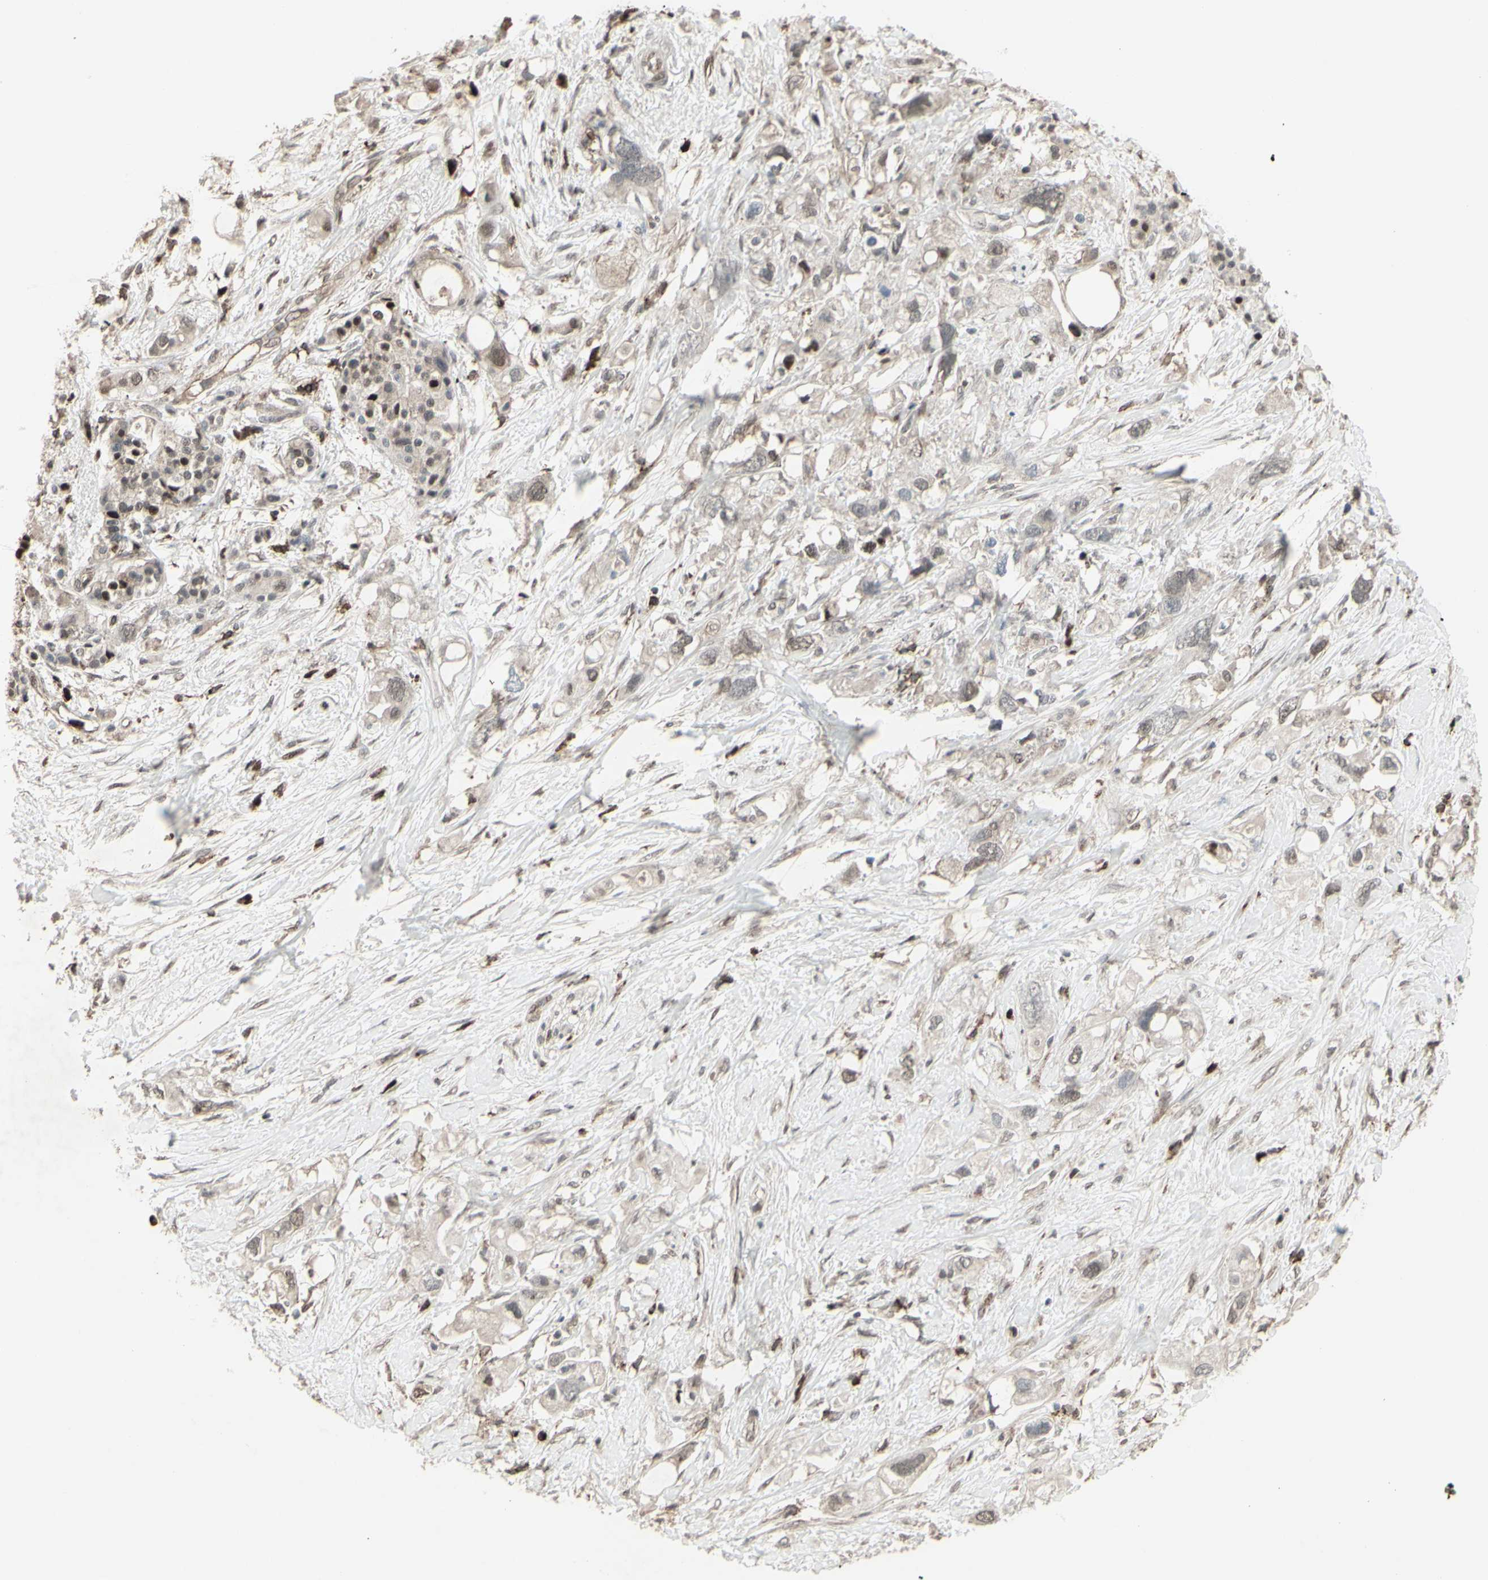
{"staining": {"intensity": "weak", "quantity": ">75%", "location": "cytoplasmic/membranous"}, "tissue": "pancreatic cancer", "cell_type": "Tumor cells", "image_type": "cancer", "snomed": [{"axis": "morphology", "description": "Adenocarcinoma, NOS"}, {"axis": "topography", "description": "Pancreas"}], "caption": "Immunohistochemistry (IHC) micrograph of human pancreatic adenocarcinoma stained for a protein (brown), which reveals low levels of weak cytoplasmic/membranous staining in about >75% of tumor cells.", "gene": "CD33", "patient": {"sex": "female", "age": 56}}